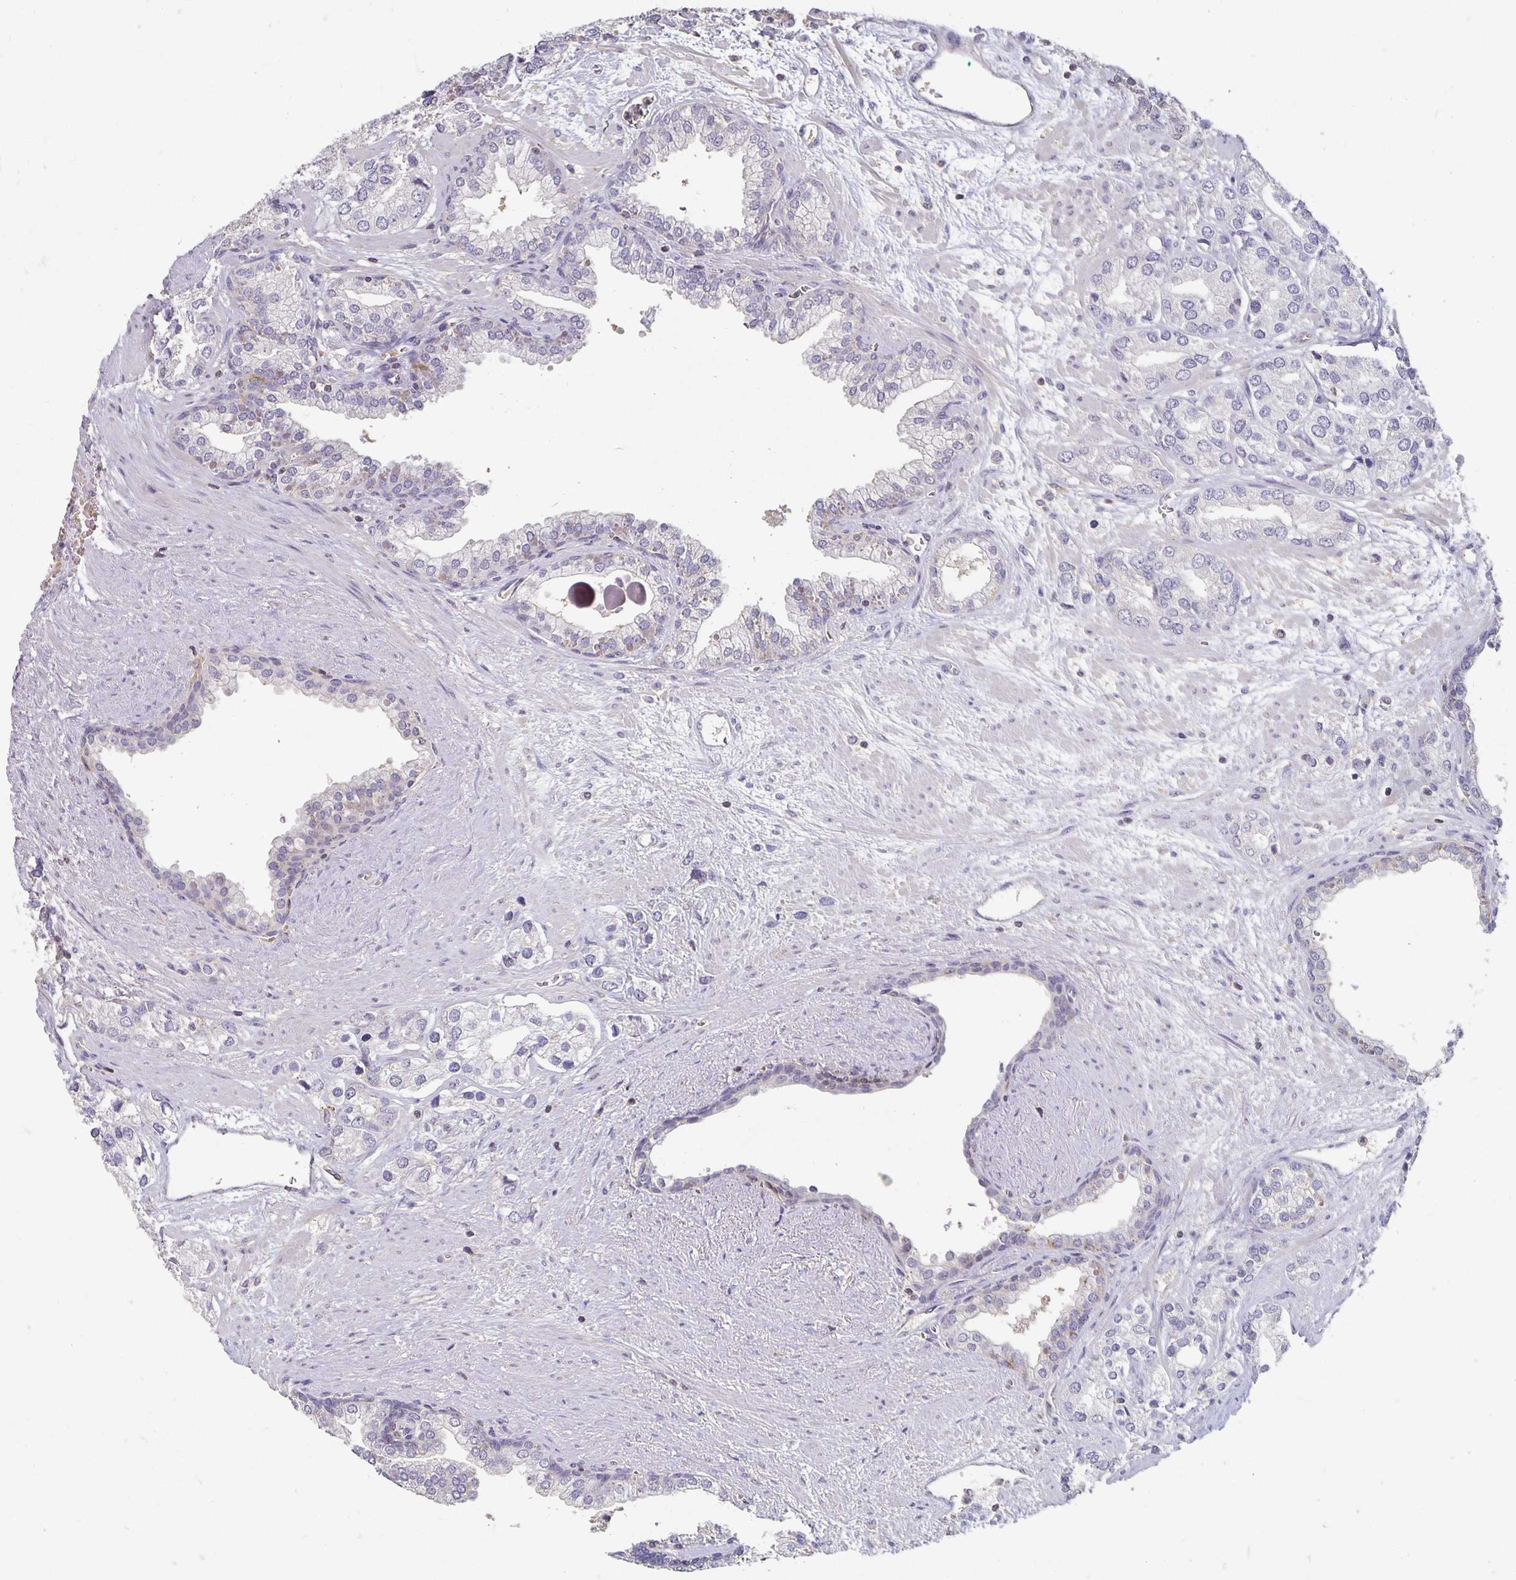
{"staining": {"intensity": "negative", "quantity": "none", "location": "none"}, "tissue": "prostate cancer", "cell_type": "Tumor cells", "image_type": "cancer", "snomed": [{"axis": "morphology", "description": "Adenocarcinoma, High grade"}, {"axis": "topography", "description": "Prostate"}], "caption": "This micrograph is of prostate cancer stained with immunohistochemistry to label a protein in brown with the nuclei are counter-stained blue. There is no staining in tumor cells.", "gene": "CST6", "patient": {"sex": "male", "age": 58}}